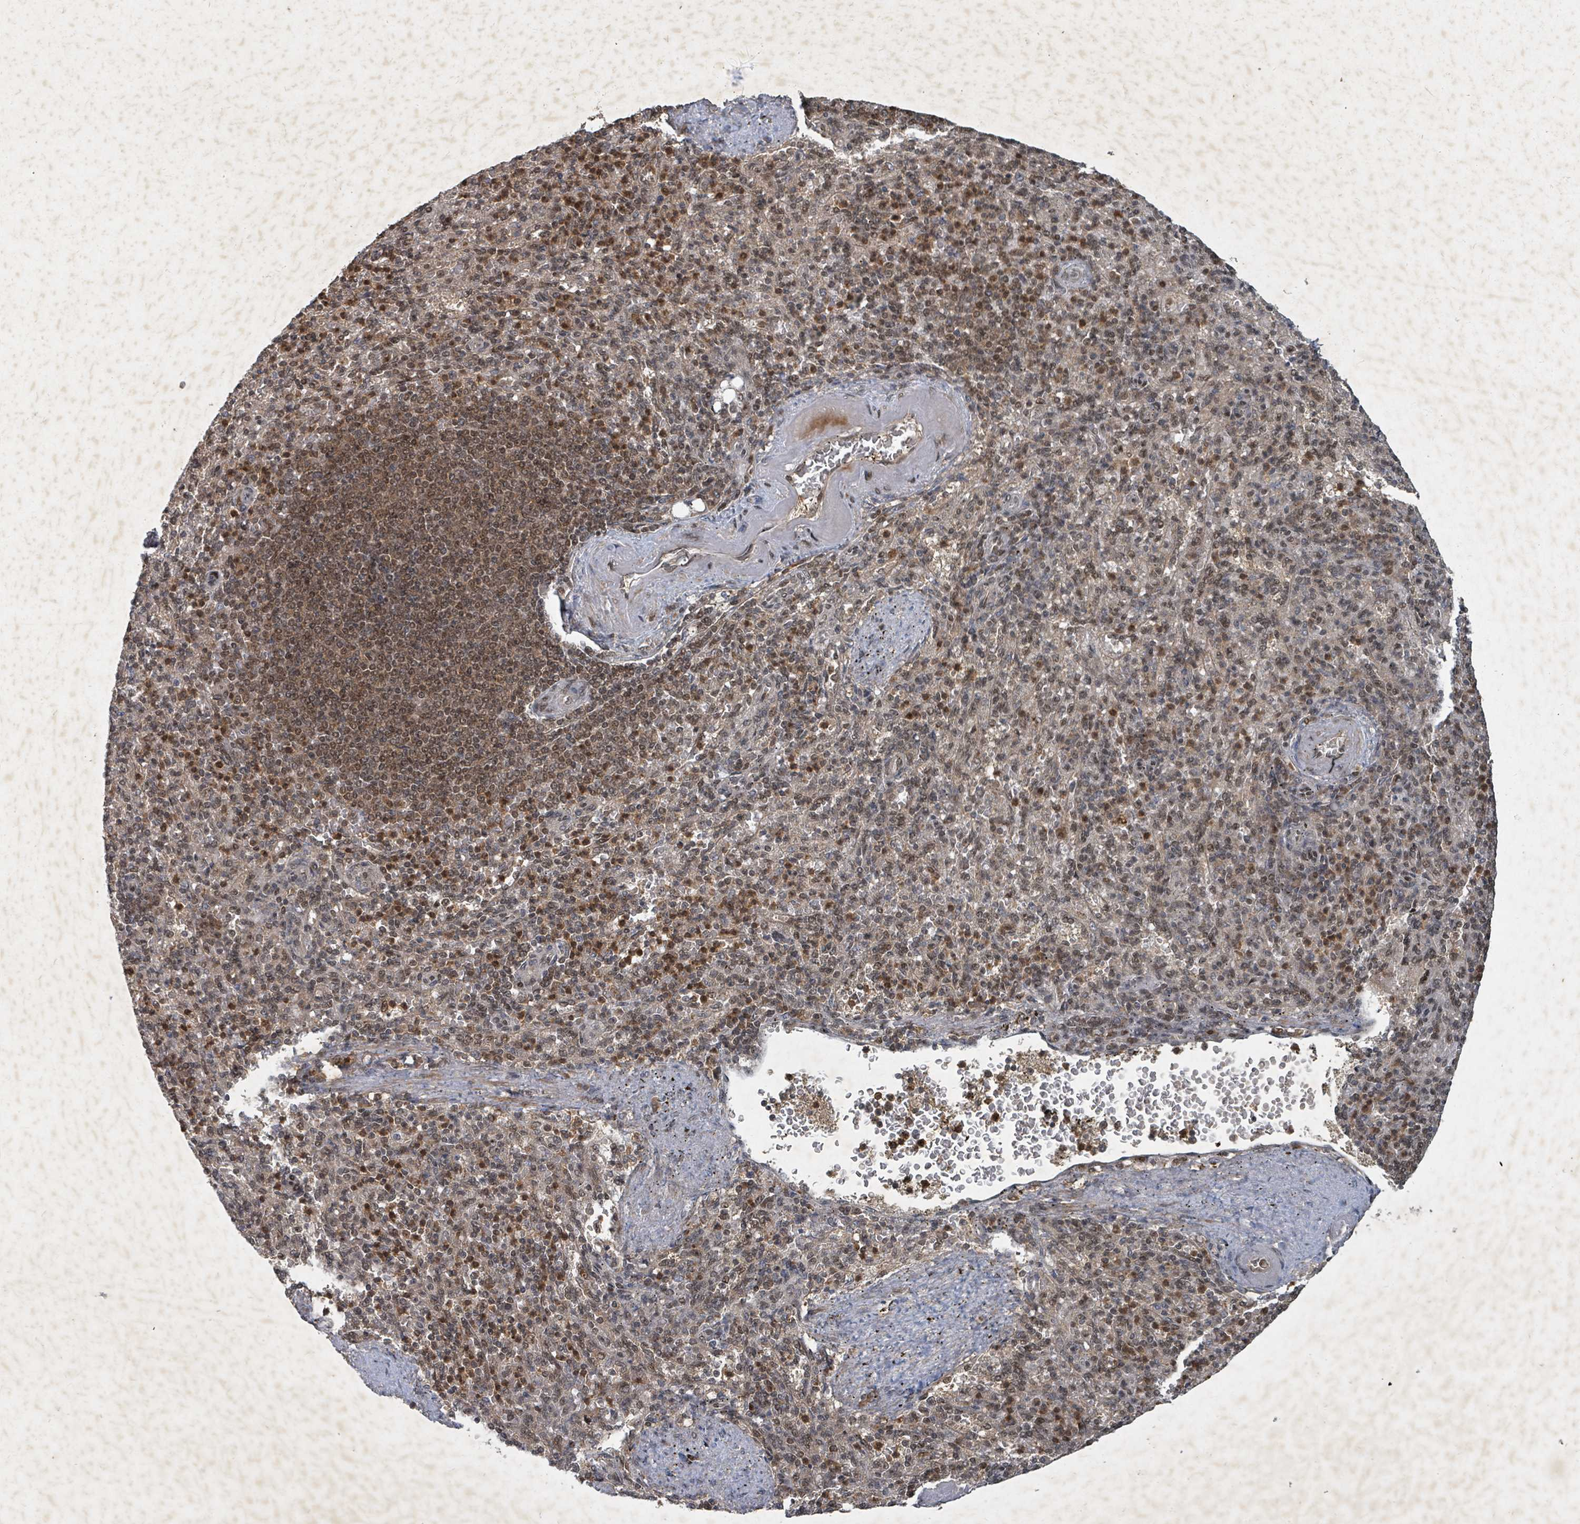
{"staining": {"intensity": "moderate", "quantity": "25%-75%", "location": "nuclear"}, "tissue": "spleen", "cell_type": "Cells in red pulp", "image_type": "normal", "snomed": [{"axis": "morphology", "description": "Normal tissue, NOS"}, {"axis": "topography", "description": "Spleen"}], "caption": "DAB immunohistochemical staining of unremarkable spleen exhibits moderate nuclear protein positivity in about 25%-75% of cells in red pulp. Ihc stains the protein in brown and the nuclei are stained blue.", "gene": "KDM4E", "patient": {"sex": "female", "age": 74}}